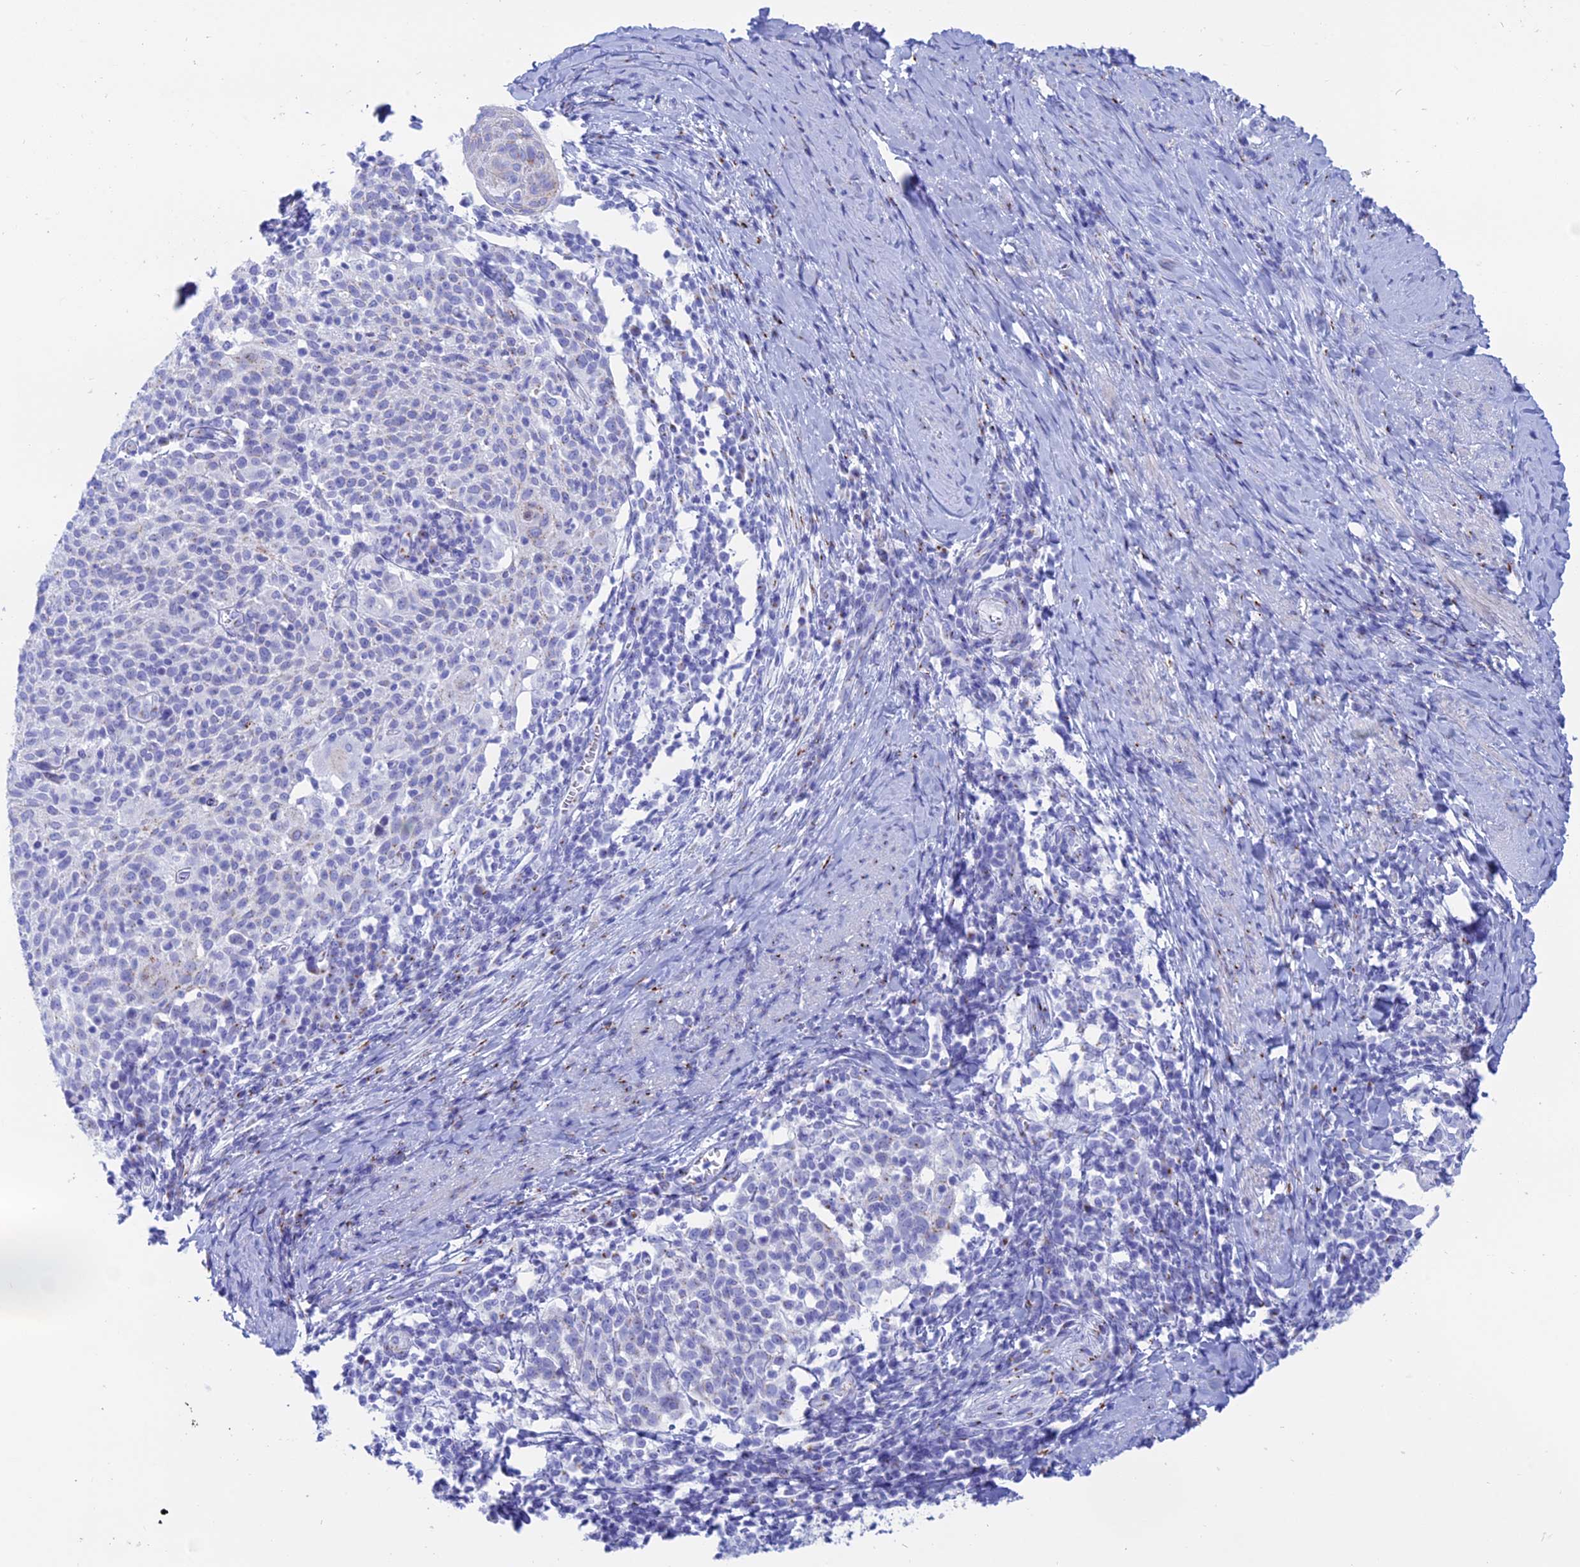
{"staining": {"intensity": "negative", "quantity": "none", "location": "none"}, "tissue": "cervical cancer", "cell_type": "Tumor cells", "image_type": "cancer", "snomed": [{"axis": "morphology", "description": "Squamous cell carcinoma, NOS"}, {"axis": "topography", "description": "Cervix"}], "caption": "Immunohistochemistry (IHC) histopathology image of human cervical squamous cell carcinoma stained for a protein (brown), which reveals no positivity in tumor cells.", "gene": "ERICH4", "patient": {"sex": "female", "age": 52}}